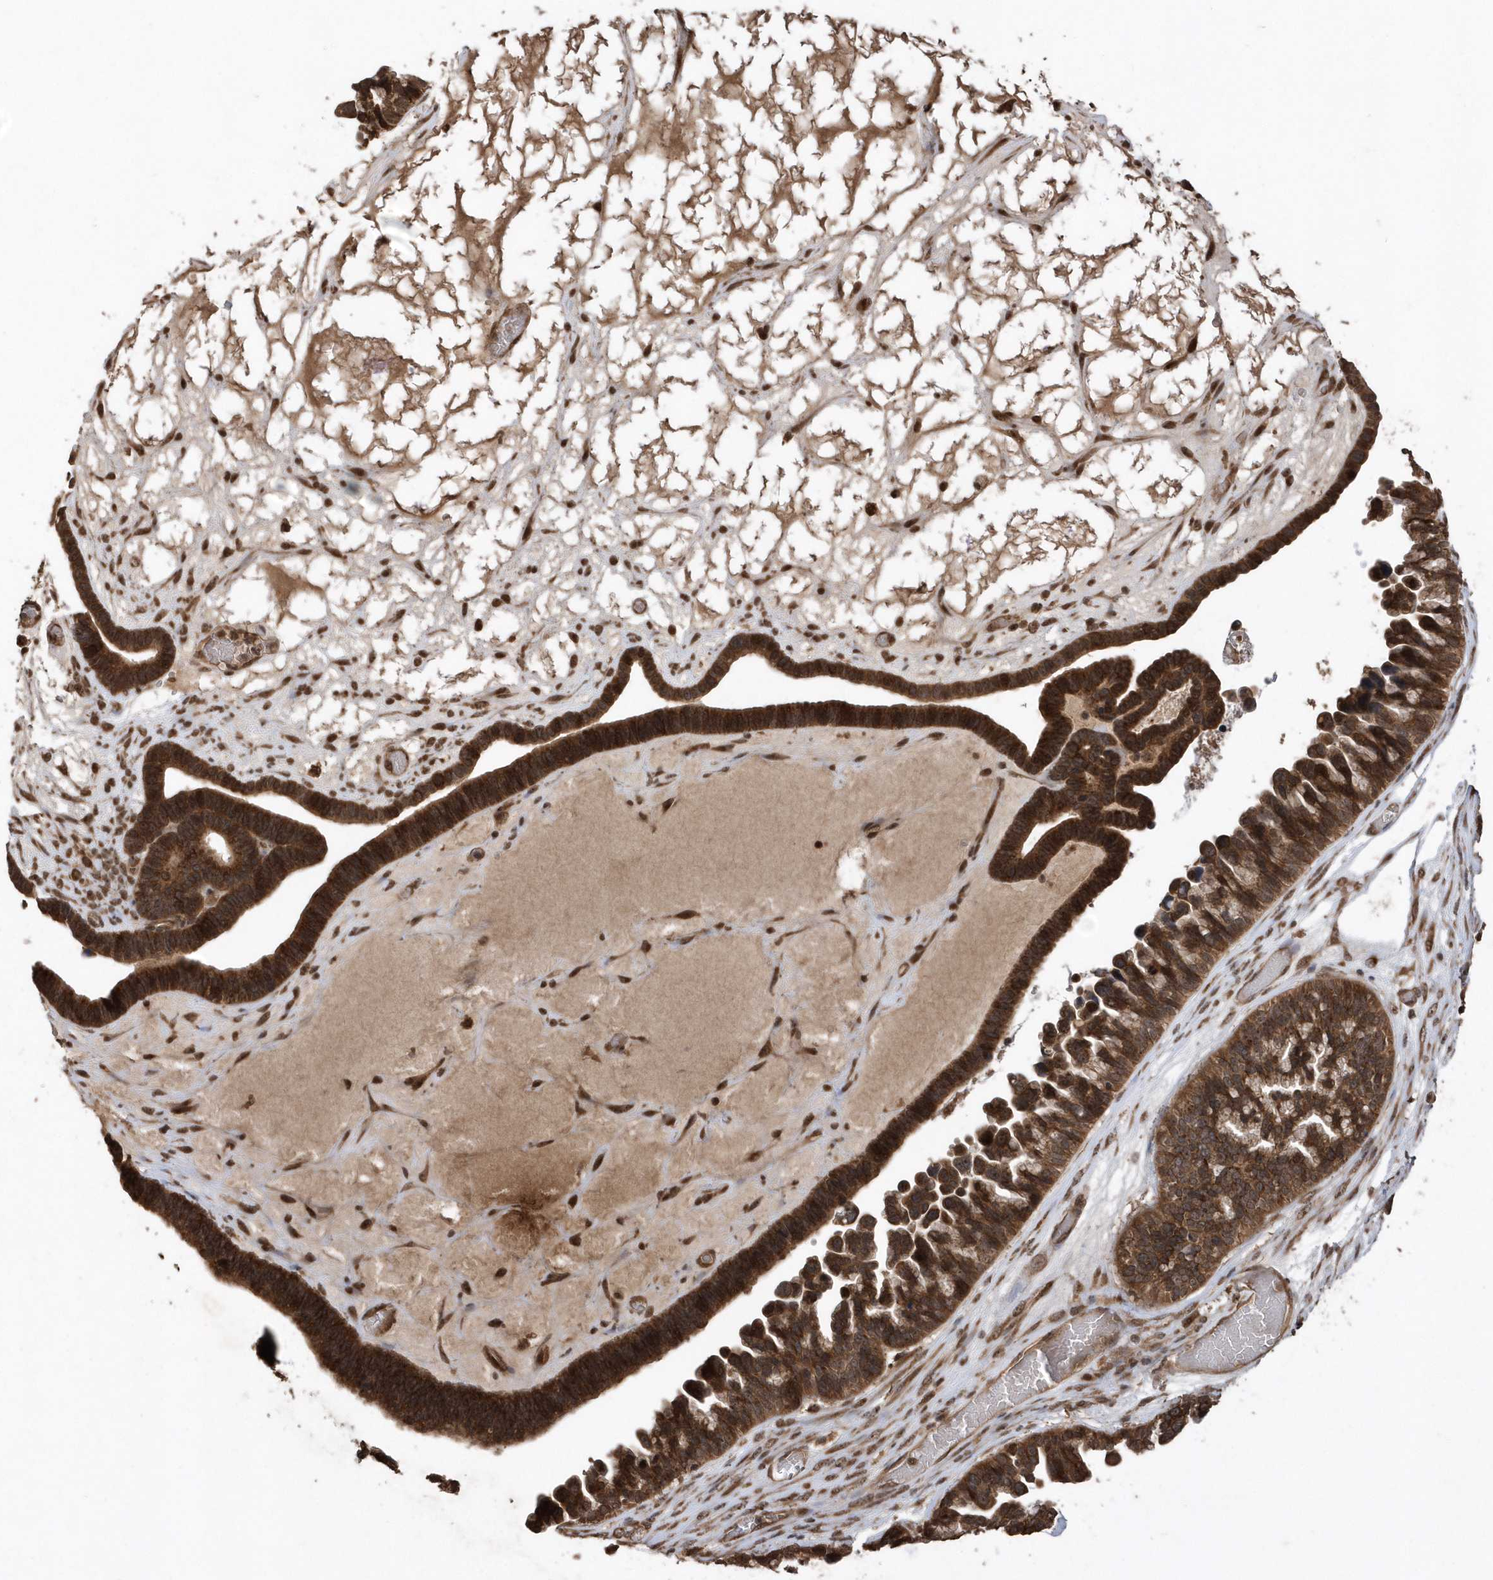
{"staining": {"intensity": "strong", "quantity": ">75%", "location": "cytoplasmic/membranous"}, "tissue": "ovarian cancer", "cell_type": "Tumor cells", "image_type": "cancer", "snomed": [{"axis": "morphology", "description": "Cystadenocarcinoma, serous, NOS"}, {"axis": "topography", "description": "Ovary"}], "caption": "Immunohistochemical staining of human serous cystadenocarcinoma (ovarian) shows strong cytoplasmic/membranous protein staining in approximately >75% of tumor cells.", "gene": "WASHC5", "patient": {"sex": "female", "age": 56}}